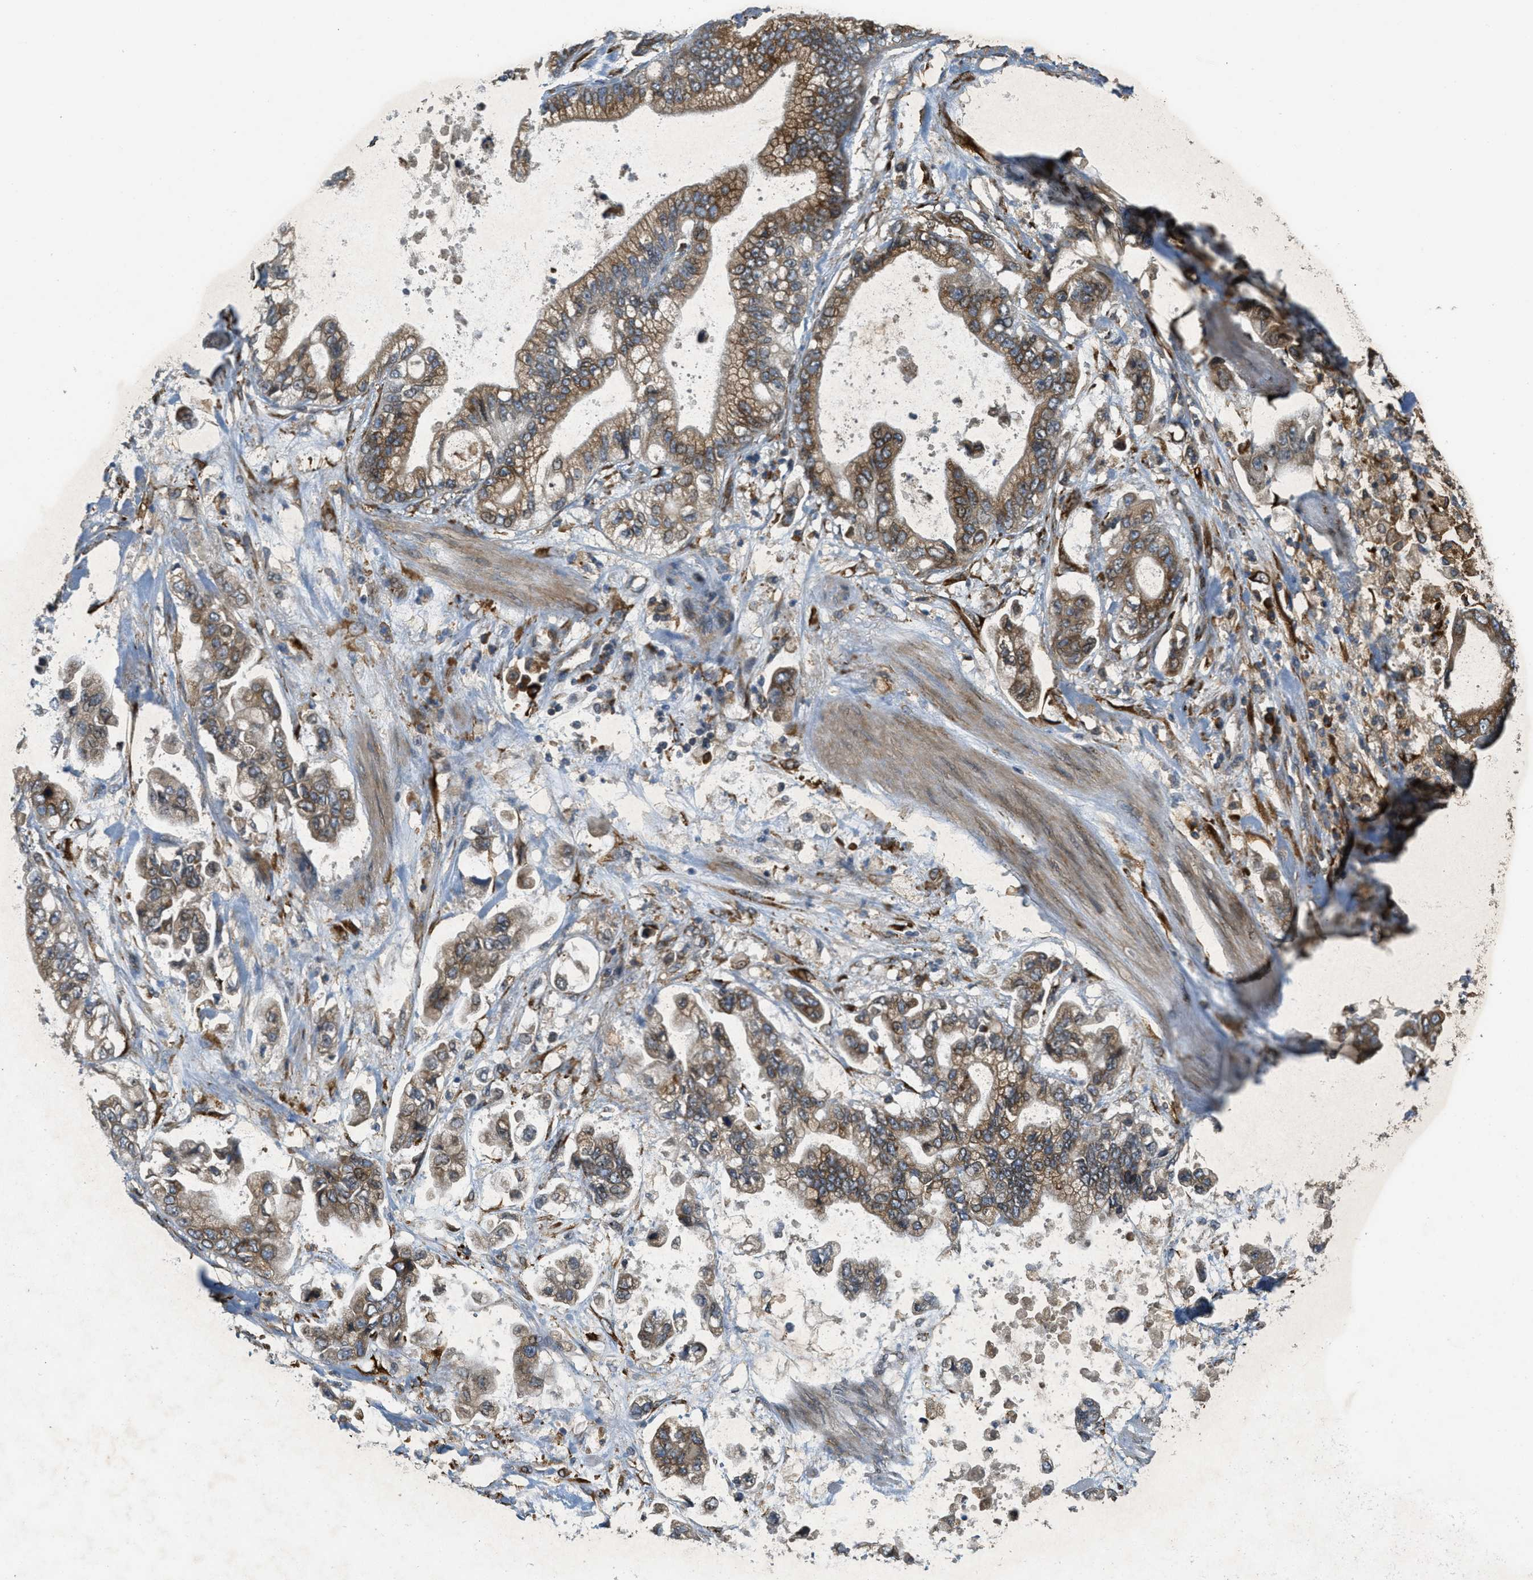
{"staining": {"intensity": "moderate", "quantity": "25%-75%", "location": "cytoplasmic/membranous"}, "tissue": "stomach cancer", "cell_type": "Tumor cells", "image_type": "cancer", "snomed": [{"axis": "morphology", "description": "Normal tissue, NOS"}, {"axis": "morphology", "description": "Adenocarcinoma, NOS"}, {"axis": "topography", "description": "Stomach"}], "caption": "Stomach cancer (adenocarcinoma) tissue displays moderate cytoplasmic/membranous positivity in approximately 25%-75% of tumor cells, visualized by immunohistochemistry.", "gene": "PCDH18", "patient": {"sex": "male", "age": 62}}